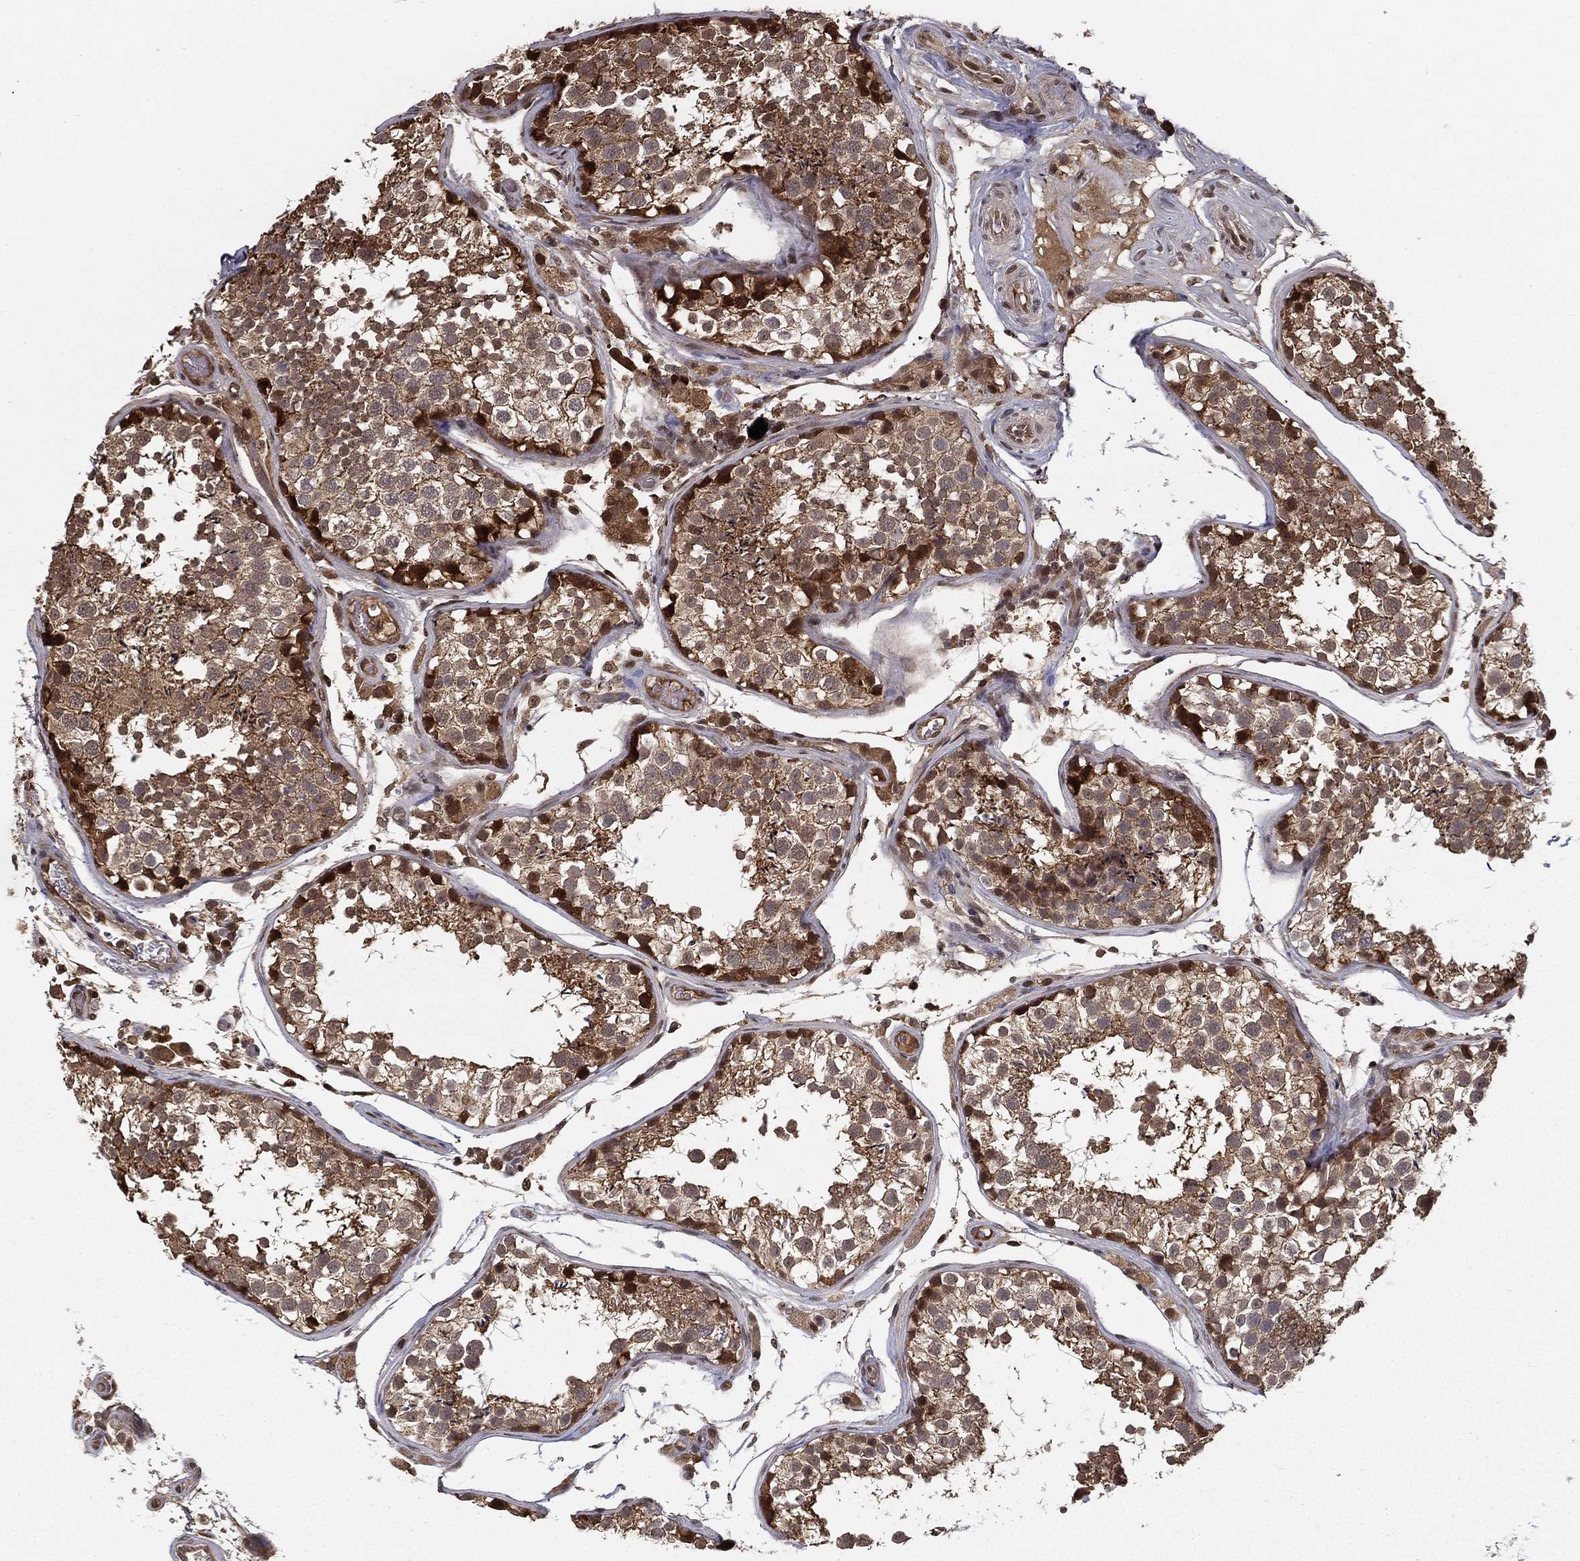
{"staining": {"intensity": "strong", "quantity": "25%-75%", "location": "cytoplasmic/membranous,nuclear"}, "tissue": "testis", "cell_type": "Cells in seminiferous ducts", "image_type": "normal", "snomed": [{"axis": "morphology", "description": "Normal tissue, NOS"}, {"axis": "topography", "description": "Testis"}], "caption": "A high-resolution photomicrograph shows IHC staining of benign testis, which displays strong cytoplasmic/membranous,nuclear staining in about 25%-75% of cells in seminiferous ducts.", "gene": "SLC6A6", "patient": {"sex": "male", "age": 29}}